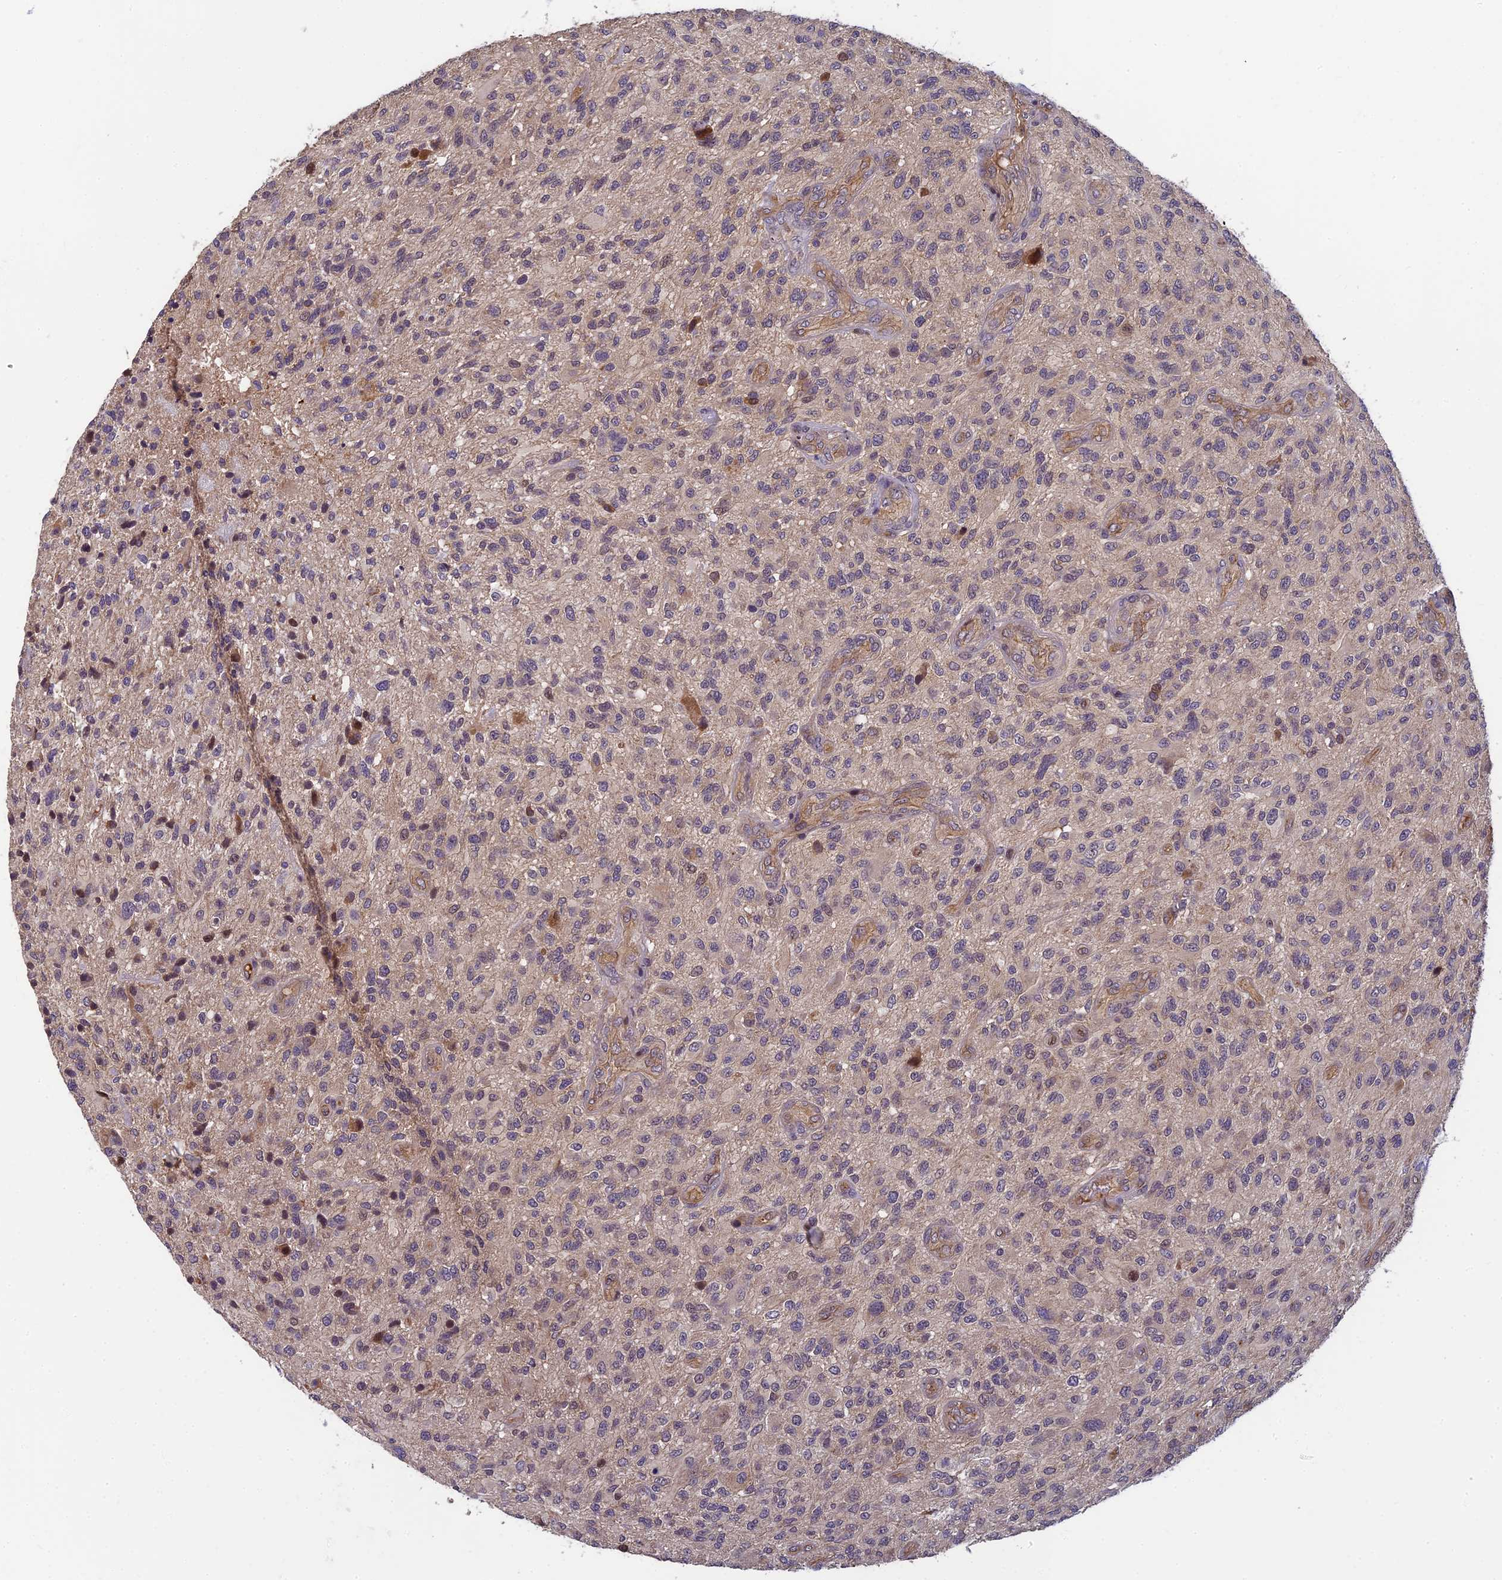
{"staining": {"intensity": "negative", "quantity": "none", "location": "none"}, "tissue": "glioma", "cell_type": "Tumor cells", "image_type": "cancer", "snomed": [{"axis": "morphology", "description": "Glioma, malignant, High grade"}, {"axis": "topography", "description": "Brain"}], "caption": "Immunohistochemical staining of human malignant high-grade glioma displays no significant positivity in tumor cells. Brightfield microscopy of immunohistochemistry stained with DAB (3,3'-diaminobenzidine) (brown) and hematoxylin (blue), captured at high magnification.", "gene": "PIKFYVE", "patient": {"sex": "male", "age": 47}}